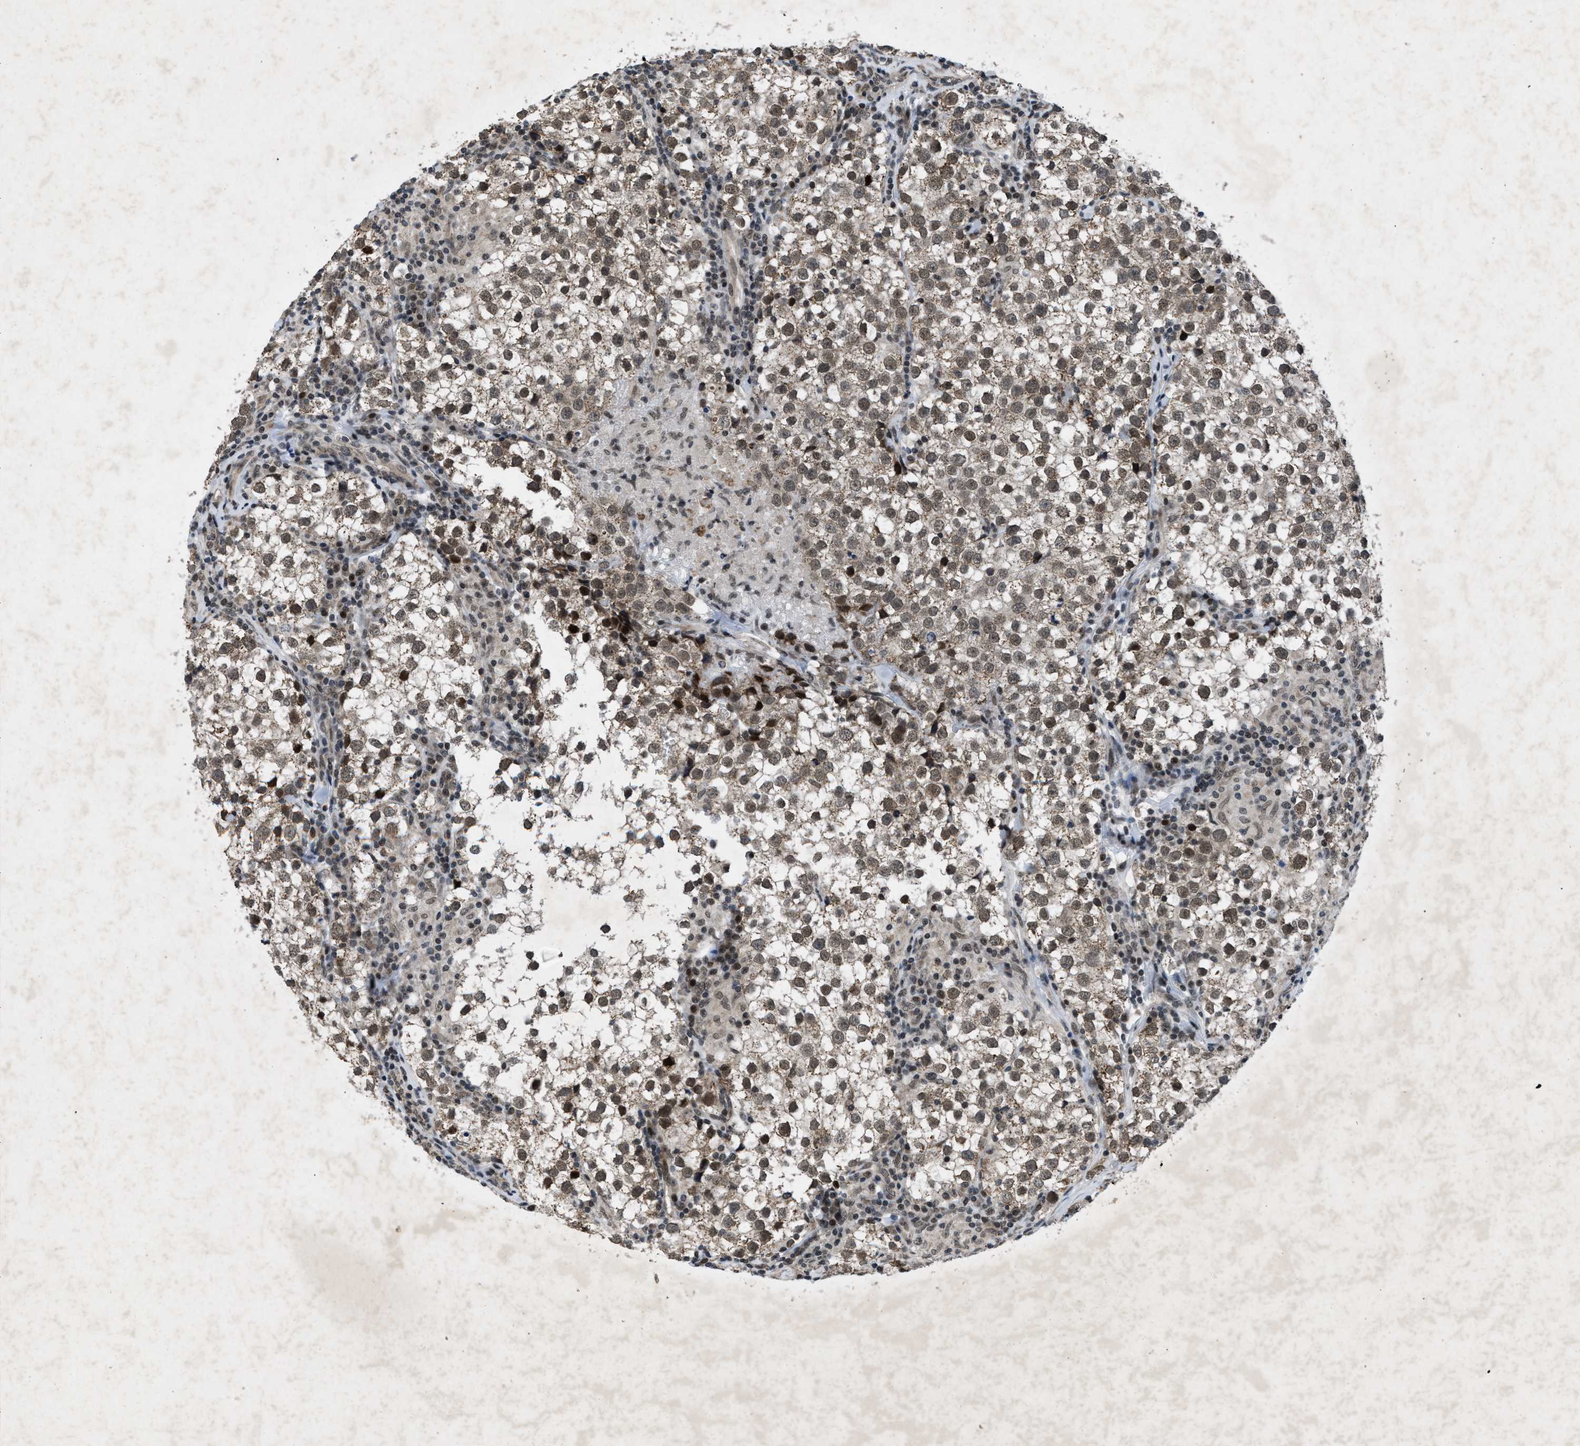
{"staining": {"intensity": "moderate", "quantity": ">75%", "location": "nuclear"}, "tissue": "testis cancer", "cell_type": "Tumor cells", "image_type": "cancer", "snomed": [{"axis": "morphology", "description": "Seminoma, NOS"}, {"axis": "morphology", "description": "Carcinoma, Embryonal, NOS"}, {"axis": "topography", "description": "Testis"}], "caption": "A high-resolution micrograph shows immunohistochemistry (IHC) staining of seminoma (testis), which demonstrates moderate nuclear expression in approximately >75% of tumor cells.", "gene": "ZNHIT1", "patient": {"sex": "male", "age": 36}}